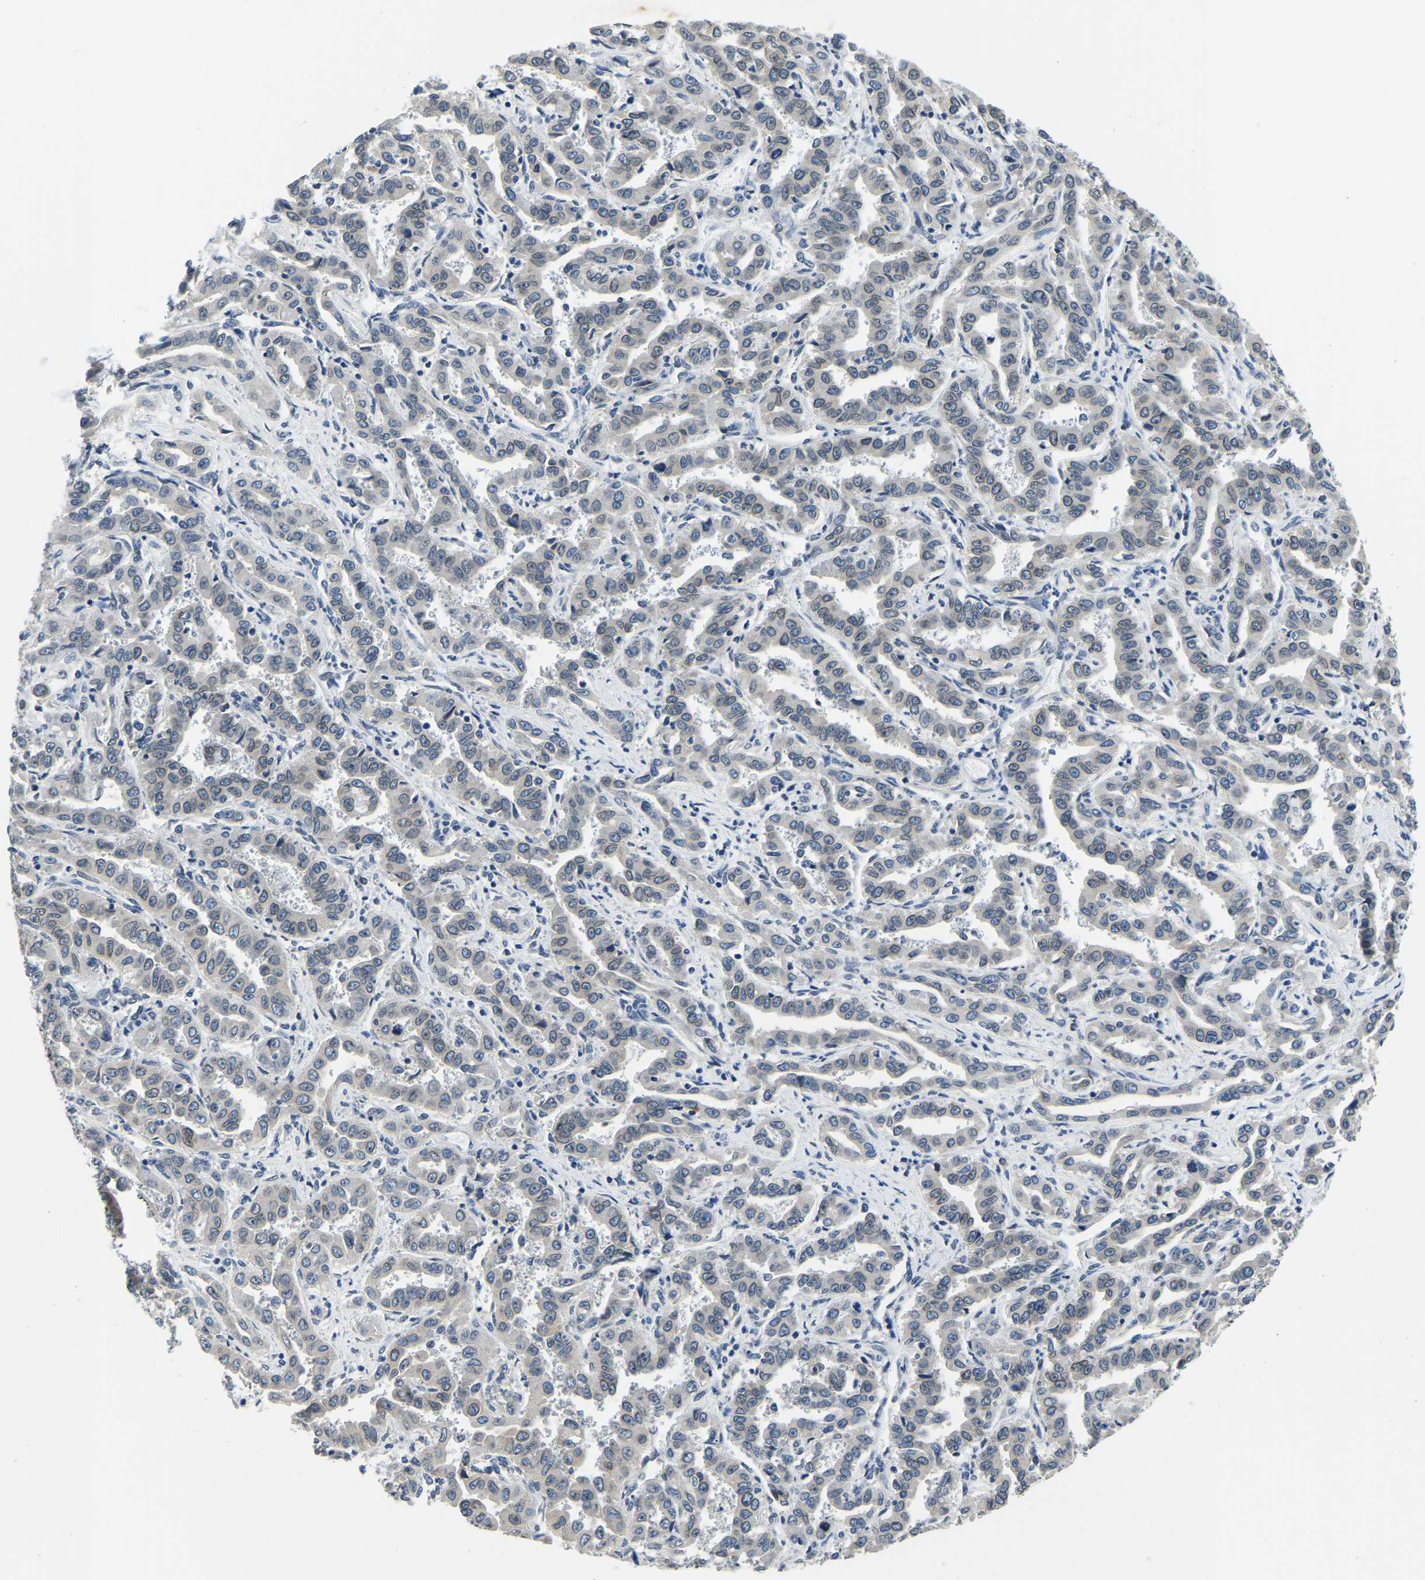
{"staining": {"intensity": "negative", "quantity": "none", "location": "none"}, "tissue": "liver cancer", "cell_type": "Tumor cells", "image_type": "cancer", "snomed": [{"axis": "morphology", "description": "Cholangiocarcinoma"}, {"axis": "topography", "description": "Liver"}], "caption": "This is an IHC micrograph of human liver cancer (cholangiocarcinoma). There is no staining in tumor cells.", "gene": "RANBP2", "patient": {"sex": "male", "age": 59}}